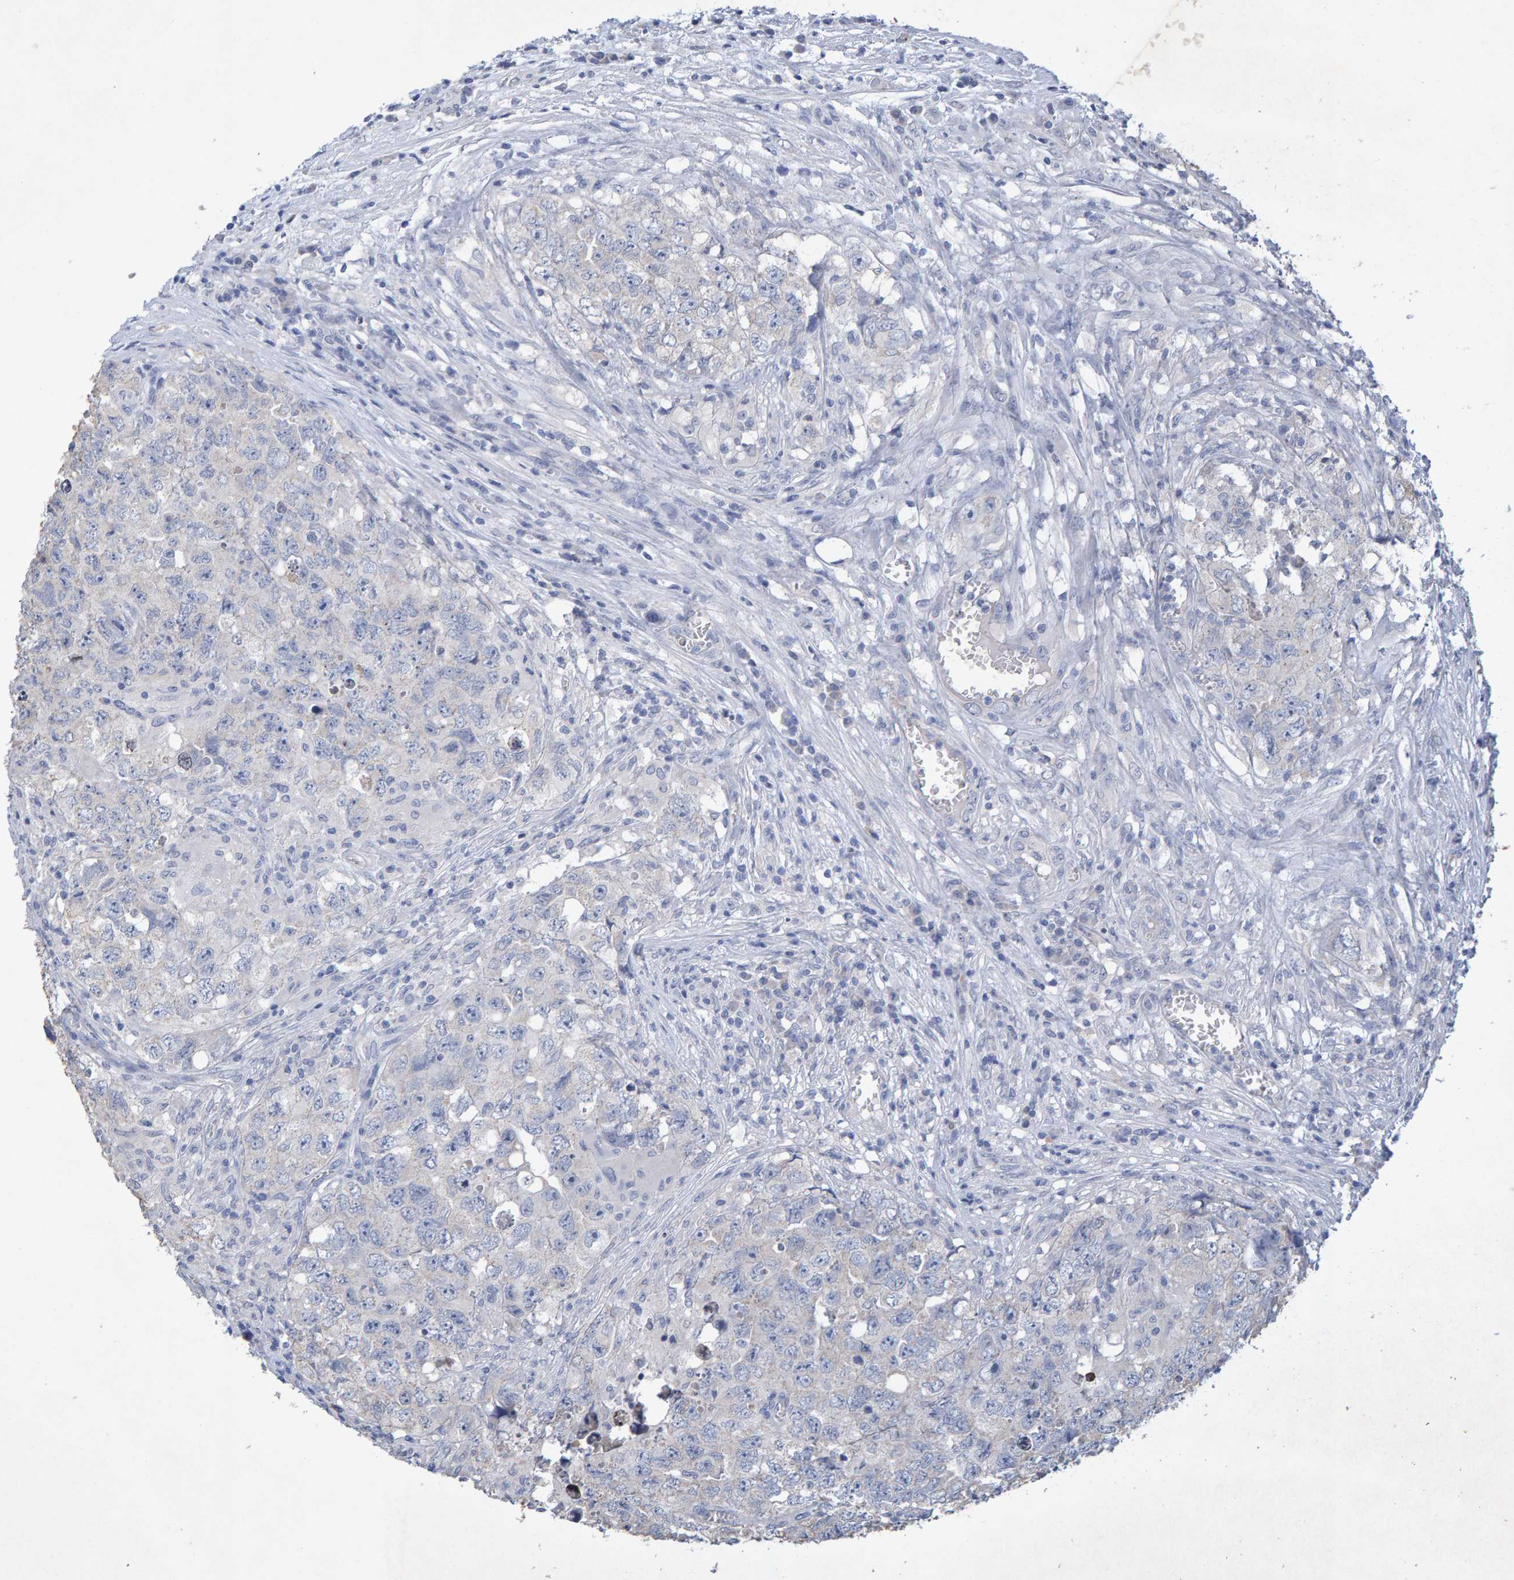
{"staining": {"intensity": "negative", "quantity": "none", "location": "none"}, "tissue": "testis cancer", "cell_type": "Tumor cells", "image_type": "cancer", "snomed": [{"axis": "morphology", "description": "Seminoma, NOS"}, {"axis": "morphology", "description": "Carcinoma, Embryonal, NOS"}, {"axis": "topography", "description": "Testis"}], "caption": "There is no significant expression in tumor cells of seminoma (testis).", "gene": "CTH", "patient": {"sex": "male", "age": 43}}